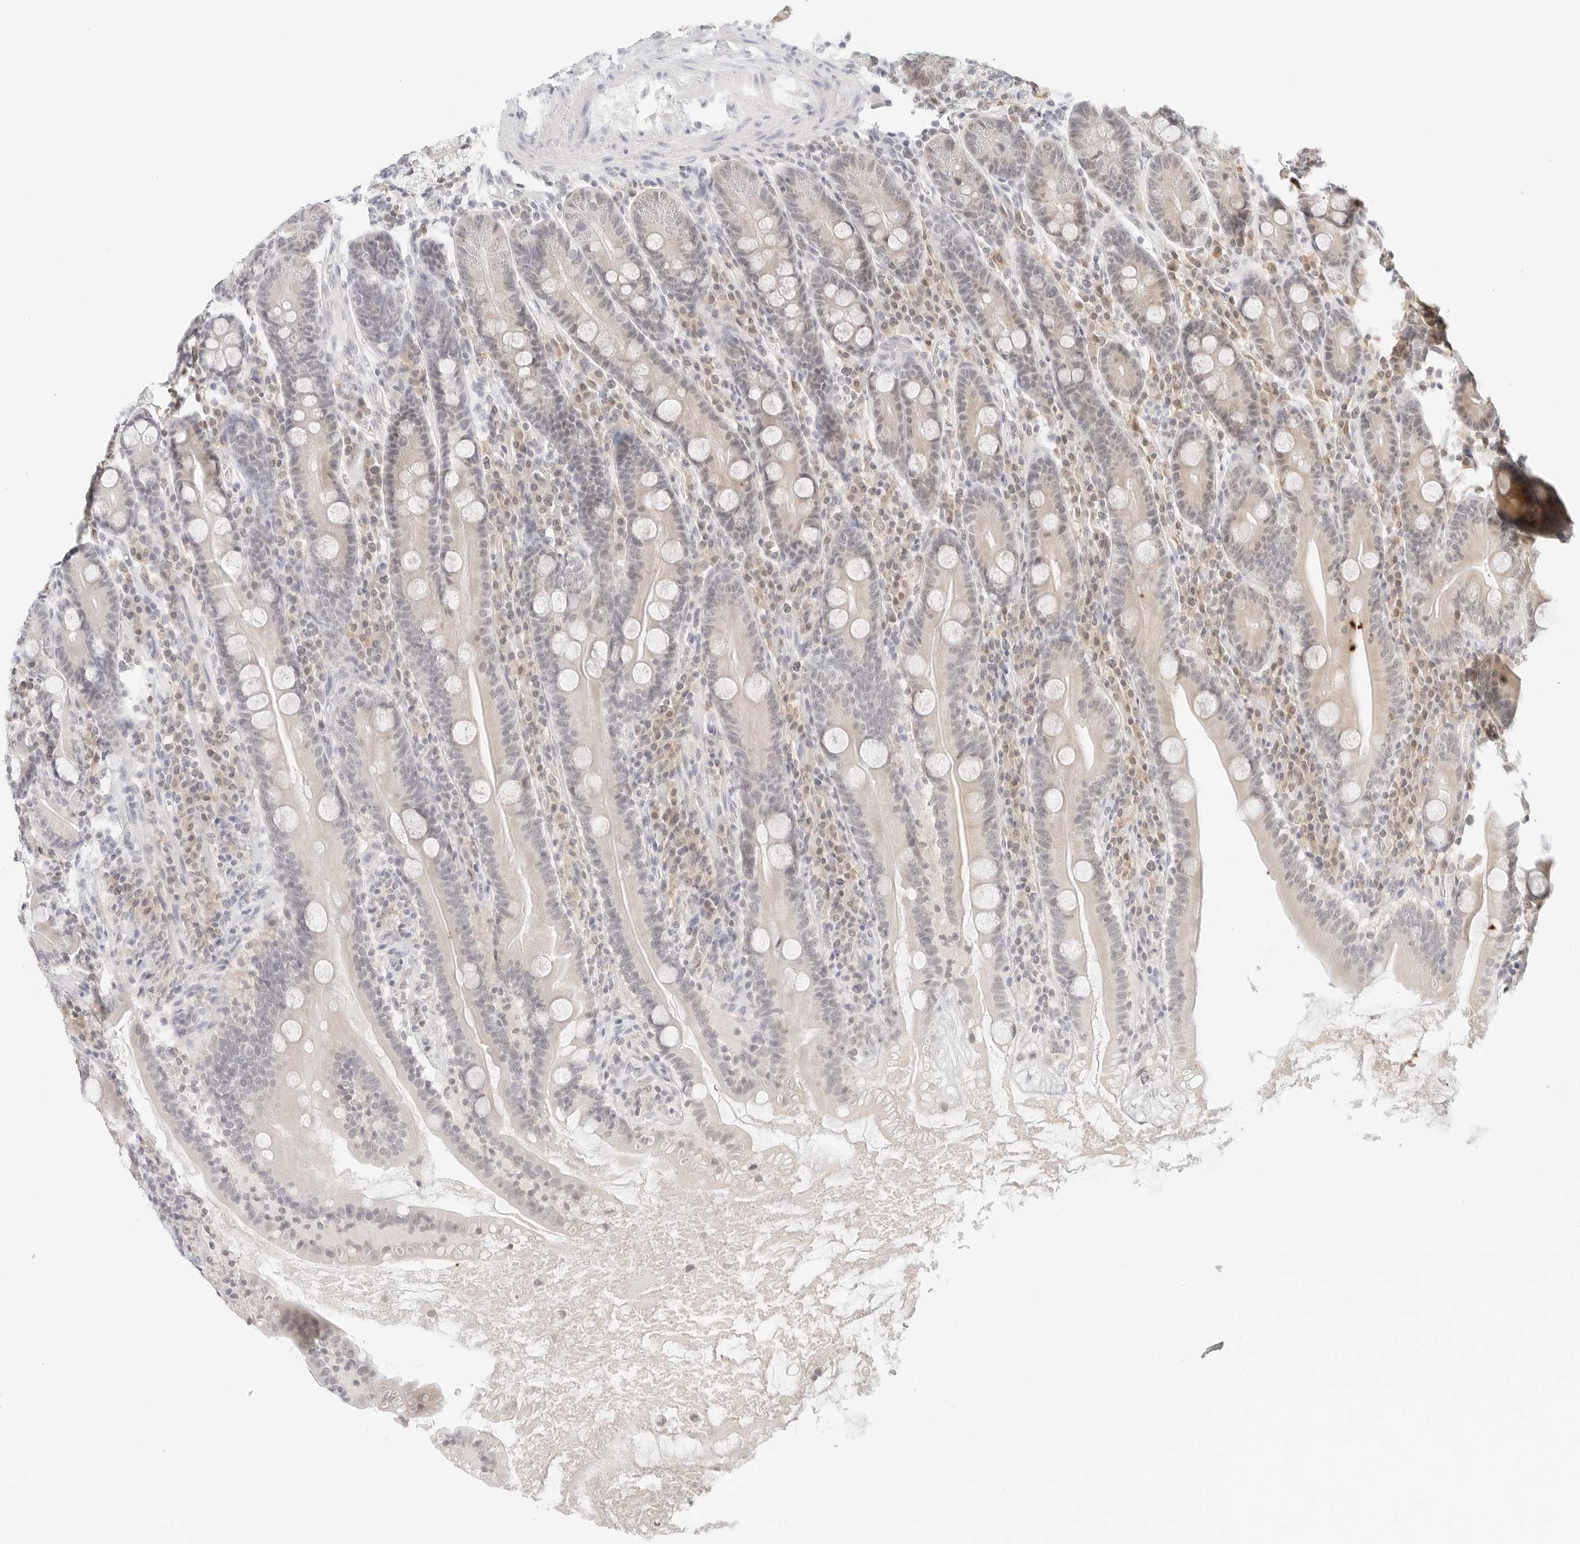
{"staining": {"intensity": "weak", "quantity": "<25%", "location": "cytoplasmic/membranous"}, "tissue": "duodenum", "cell_type": "Glandular cells", "image_type": "normal", "snomed": [{"axis": "morphology", "description": "Normal tissue, NOS"}, {"axis": "topography", "description": "Duodenum"}], "caption": "An image of duodenum stained for a protein displays no brown staining in glandular cells.", "gene": "NEO1", "patient": {"sex": "male", "age": 35}}